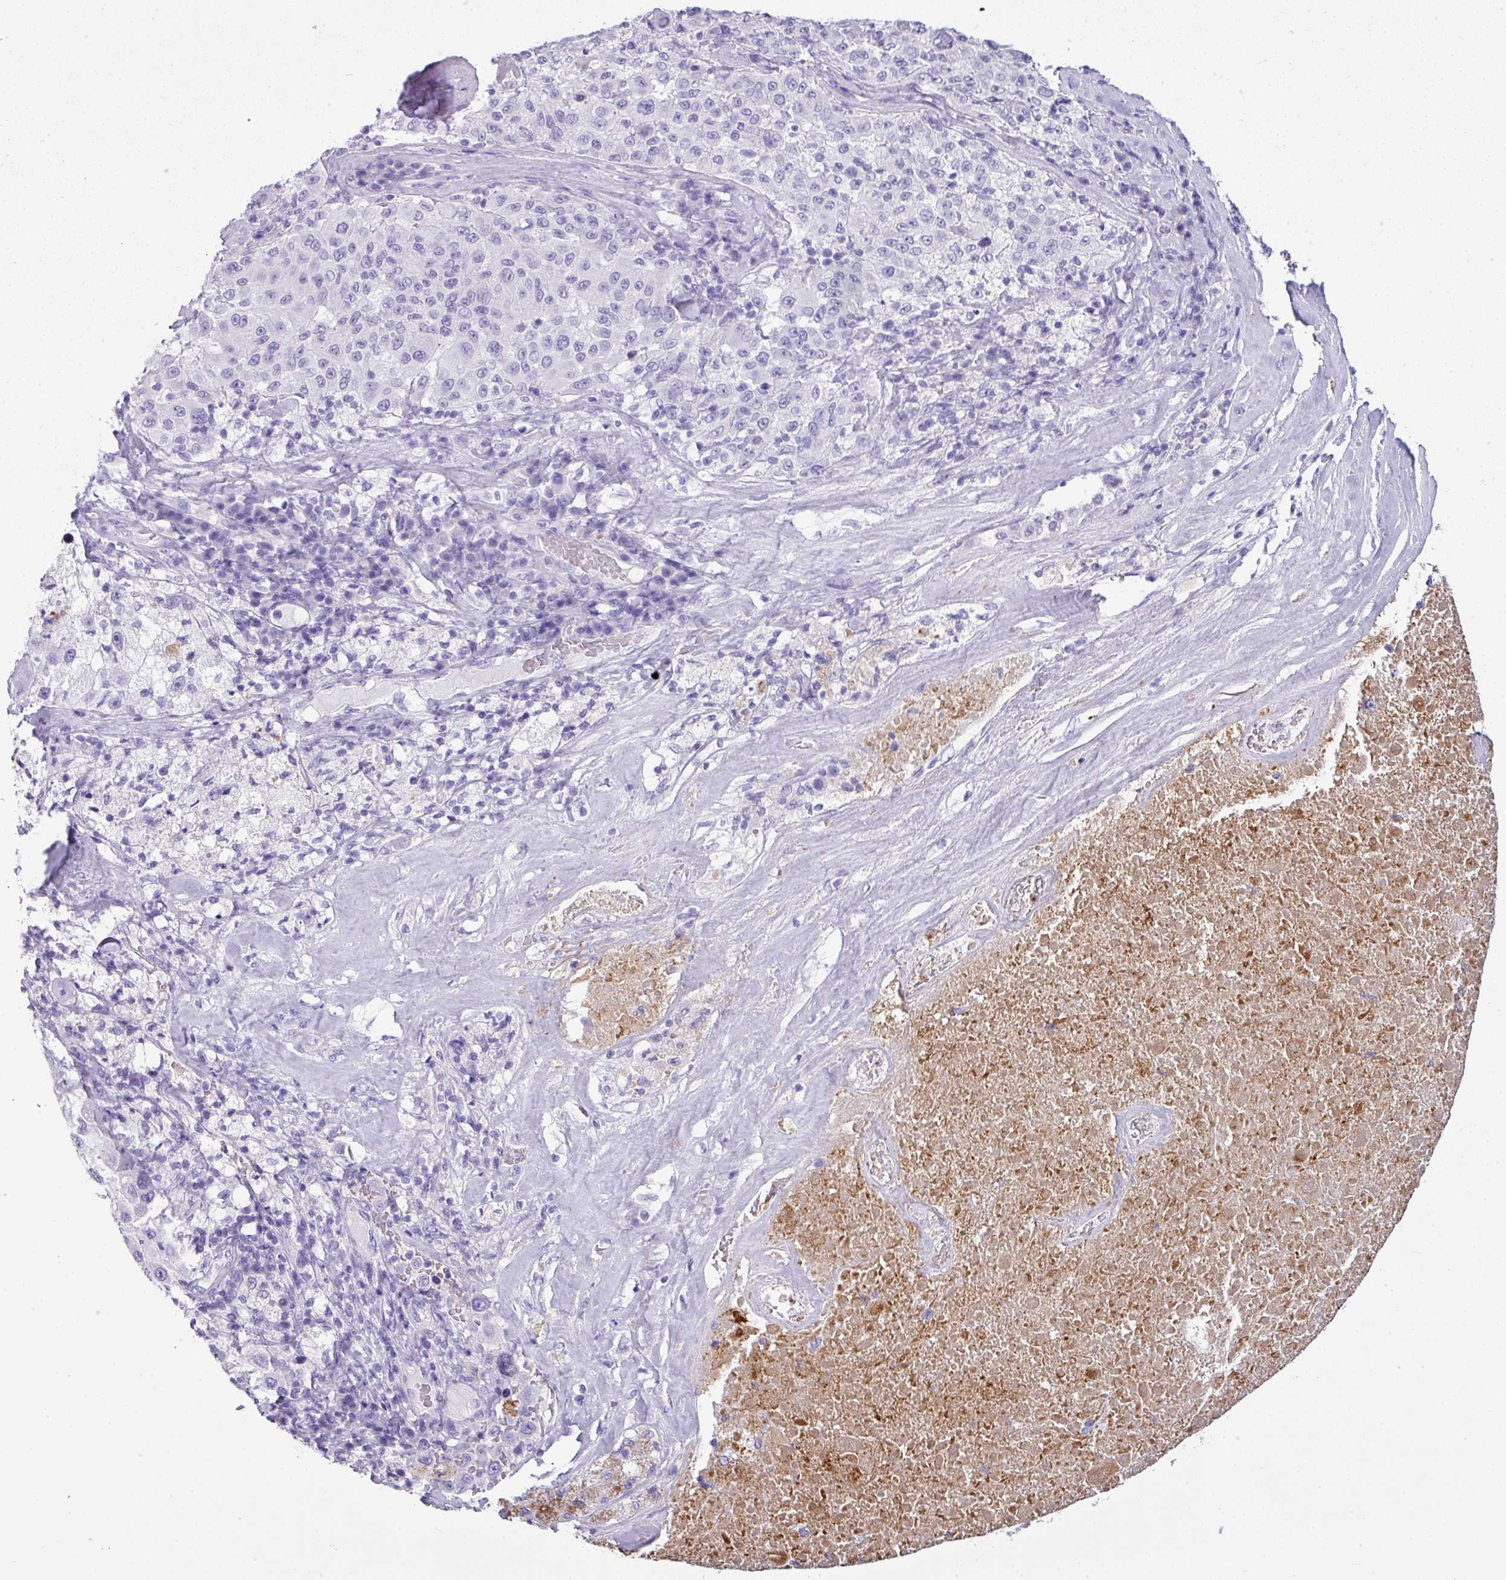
{"staining": {"intensity": "negative", "quantity": "none", "location": "none"}, "tissue": "melanoma", "cell_type": "Tumor cells", "image_type": "cancer", "snomed": [{"axis": "morphology", "description": "Malignant melanoma, Metastatic site"}, {"axis": "topography", "description": "Lymph node"}], "caption": "Tumor cells are negative for protein expression in human malignant melanoma (metastatic site).", "gene": "ZNF568", "patient": {"sex": "male", "age": 62}}